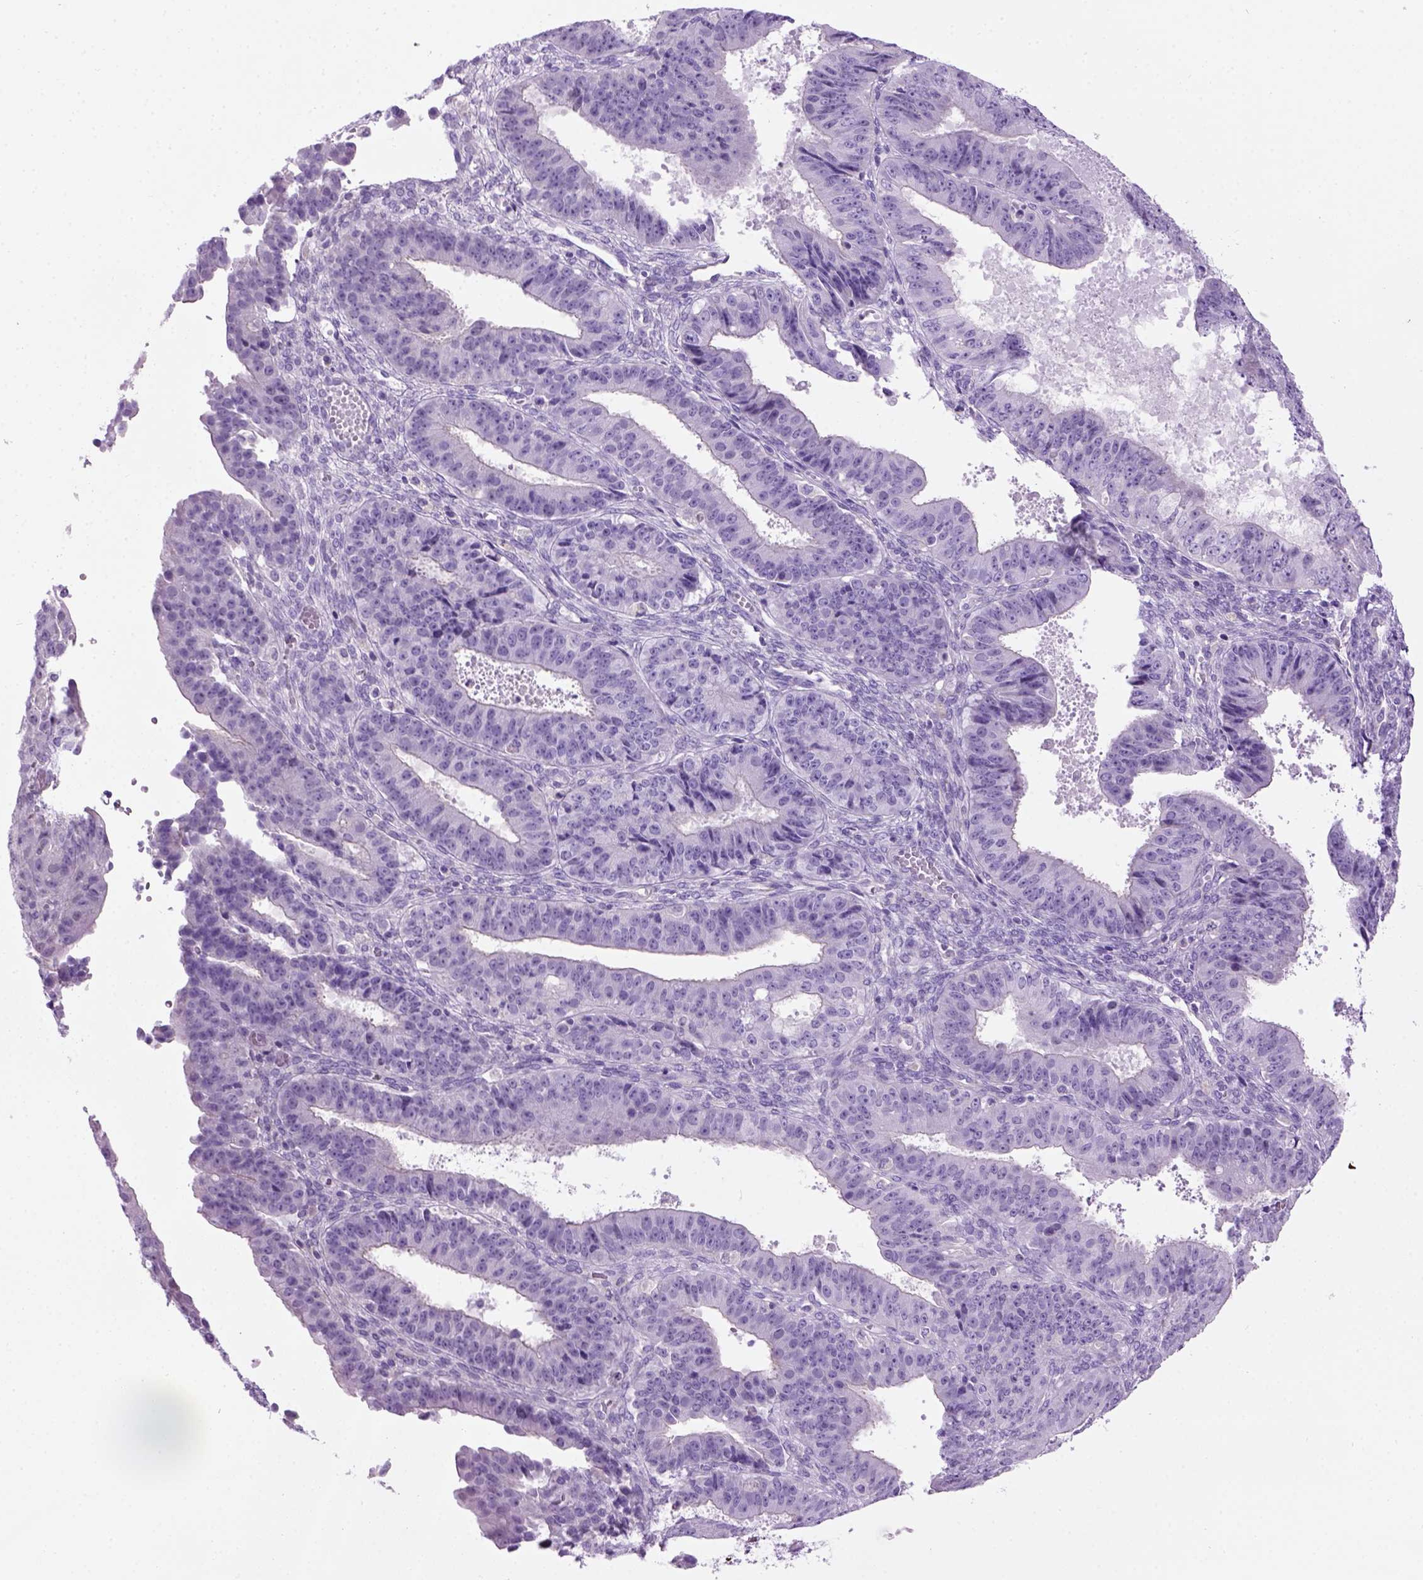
{"staining": {"intensity": "negative", "quantity": "none", "location": "none"}, "tissue": "ovarian cancer", "cell_type": "Tumor cells", "image_type": "cancer", "snomed": [{"axis": "morphology", "description": "Carcinoma, endometroid"}, {"axis": "topography", "description": "Ovary"}], "caption": "The immunohistochemistry (IHC) micrograph has no significant expression in tumor cells of endometroid carcinoma (ovarian) tissue.", "gene": "GABRB2", "patient": {"sex": "female", "age": 42}}